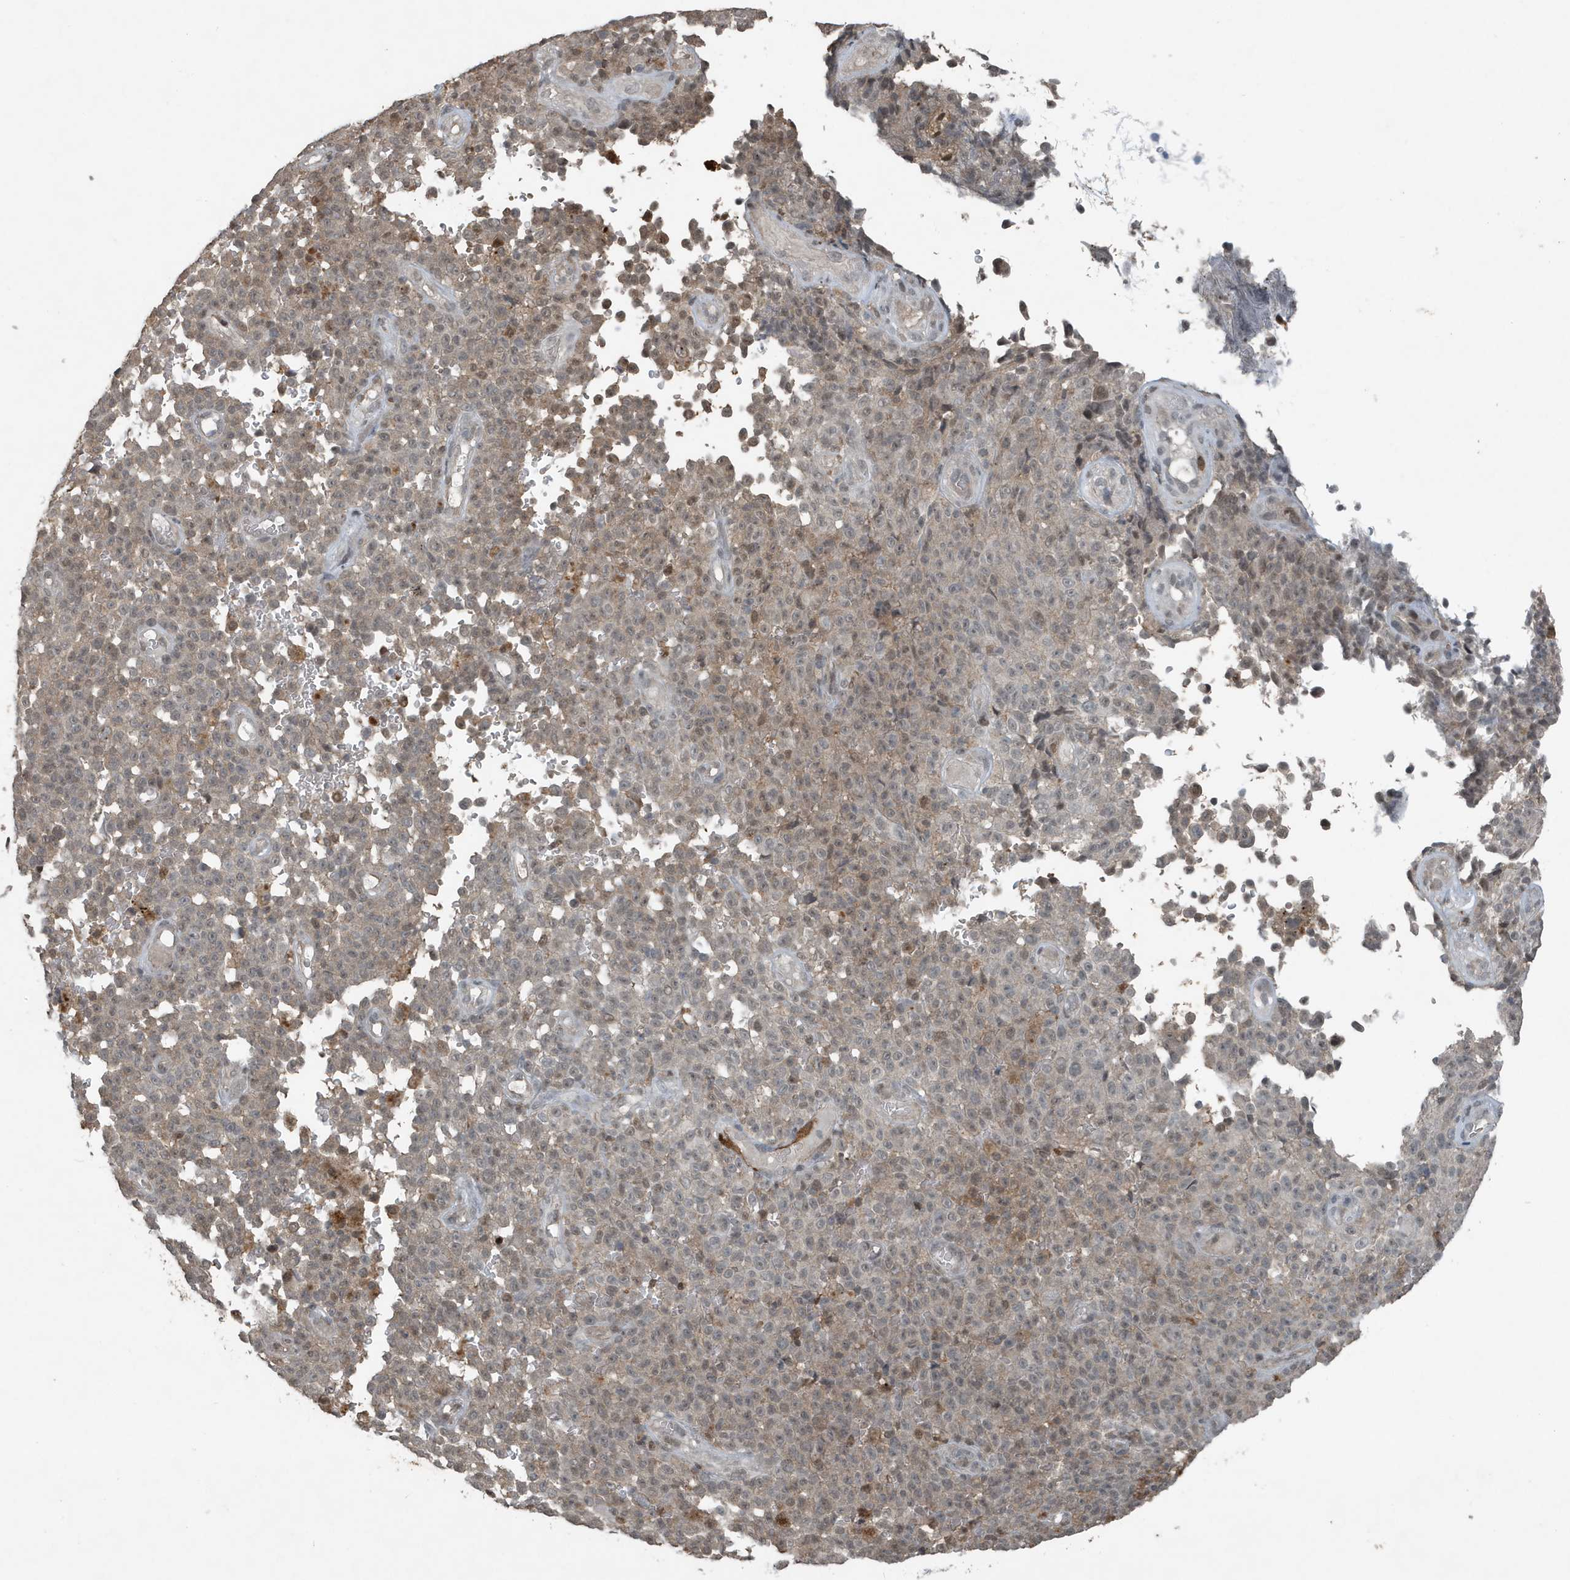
{"staining": {"intensity": "weak", "quantity": "25%-75%", "location": "cytoplasmic/membranous,nuclear"}, "tissue": "melanoma", "cell_type": "Tumor cells", "image_type": "cancer", "snomed": [{"axis": "morphology", "description": "Malignant melanoma, NOS"}, {"axis": "topography", "description": "Skin"}], "caption": "Protein positivity by IHC demonstrates weak cytoplasmic/membranous and nuclear staining in approximately 25%-75% of tumor cells in malignant melanoma. (DAB (3,3'-diaminobenzidine) IHC, brown staining for protein, blue staining for nuclei).", "gene": "HSPA1A", "patient": {"sex": "female", "age": 82}}